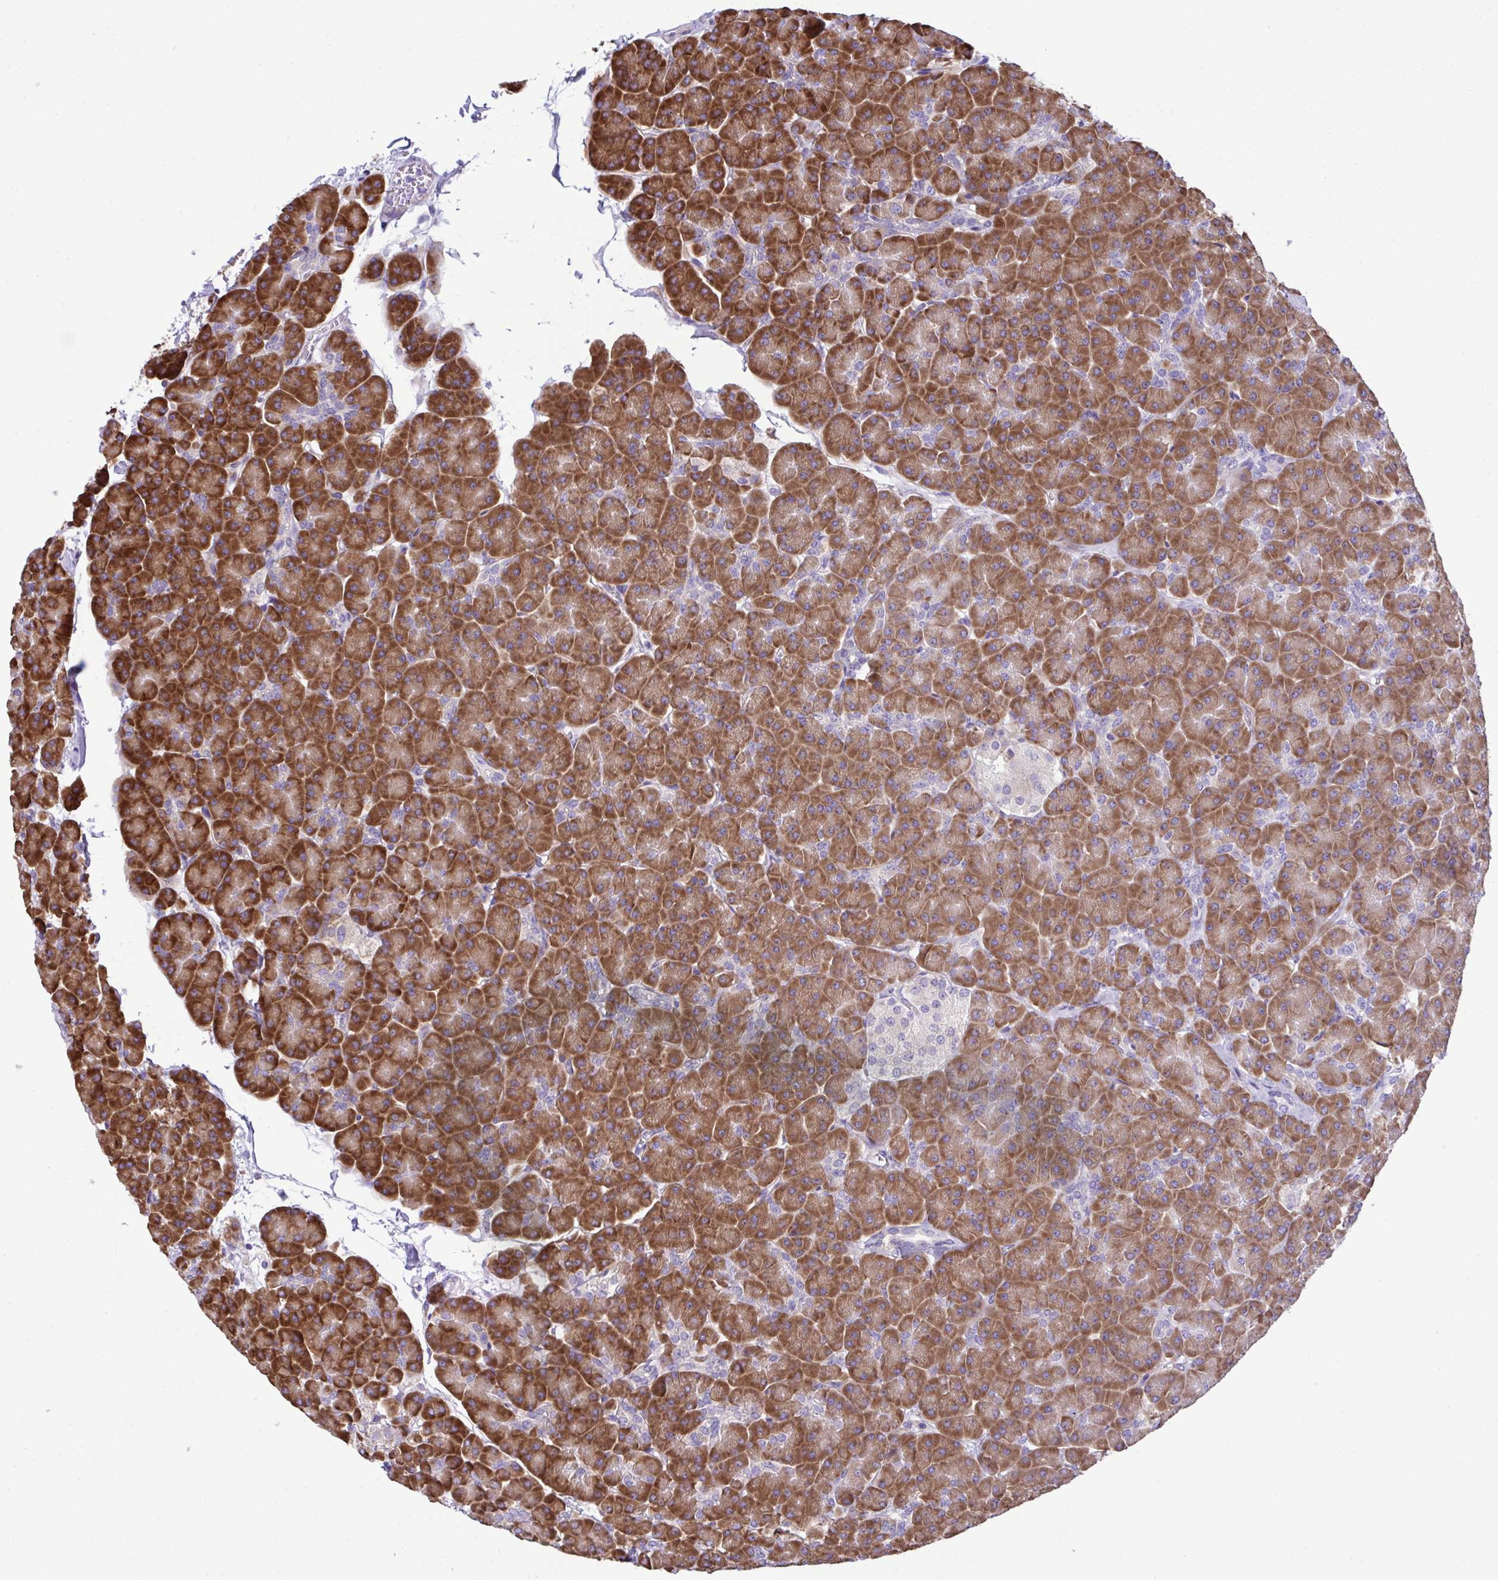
{"staining": {"intensity": "strong", "quantity": ">75%", "location": "cytoplasmic/membranous"}, "tissue": "pancreas", "cell_type": "Exocrine glandular cells", "image_type": "normal", "snomed": [{"axis": "morphology", "description": "Normal tissue, NOS"}, {"axis": "topography", "description": "Pancreas"}, {"axis": "topography", "description": "Peripheral nerve tissue"}], "caption": "A photomicrograph showing strong cytoplasmic/membranous positivity in about >75% of exocrine glandular cells in unremarkable pancreas, as visualized by brown immunohistochemical staining.", "gene": "RPL7", "patient": {"sex": "male", "age": 54}}